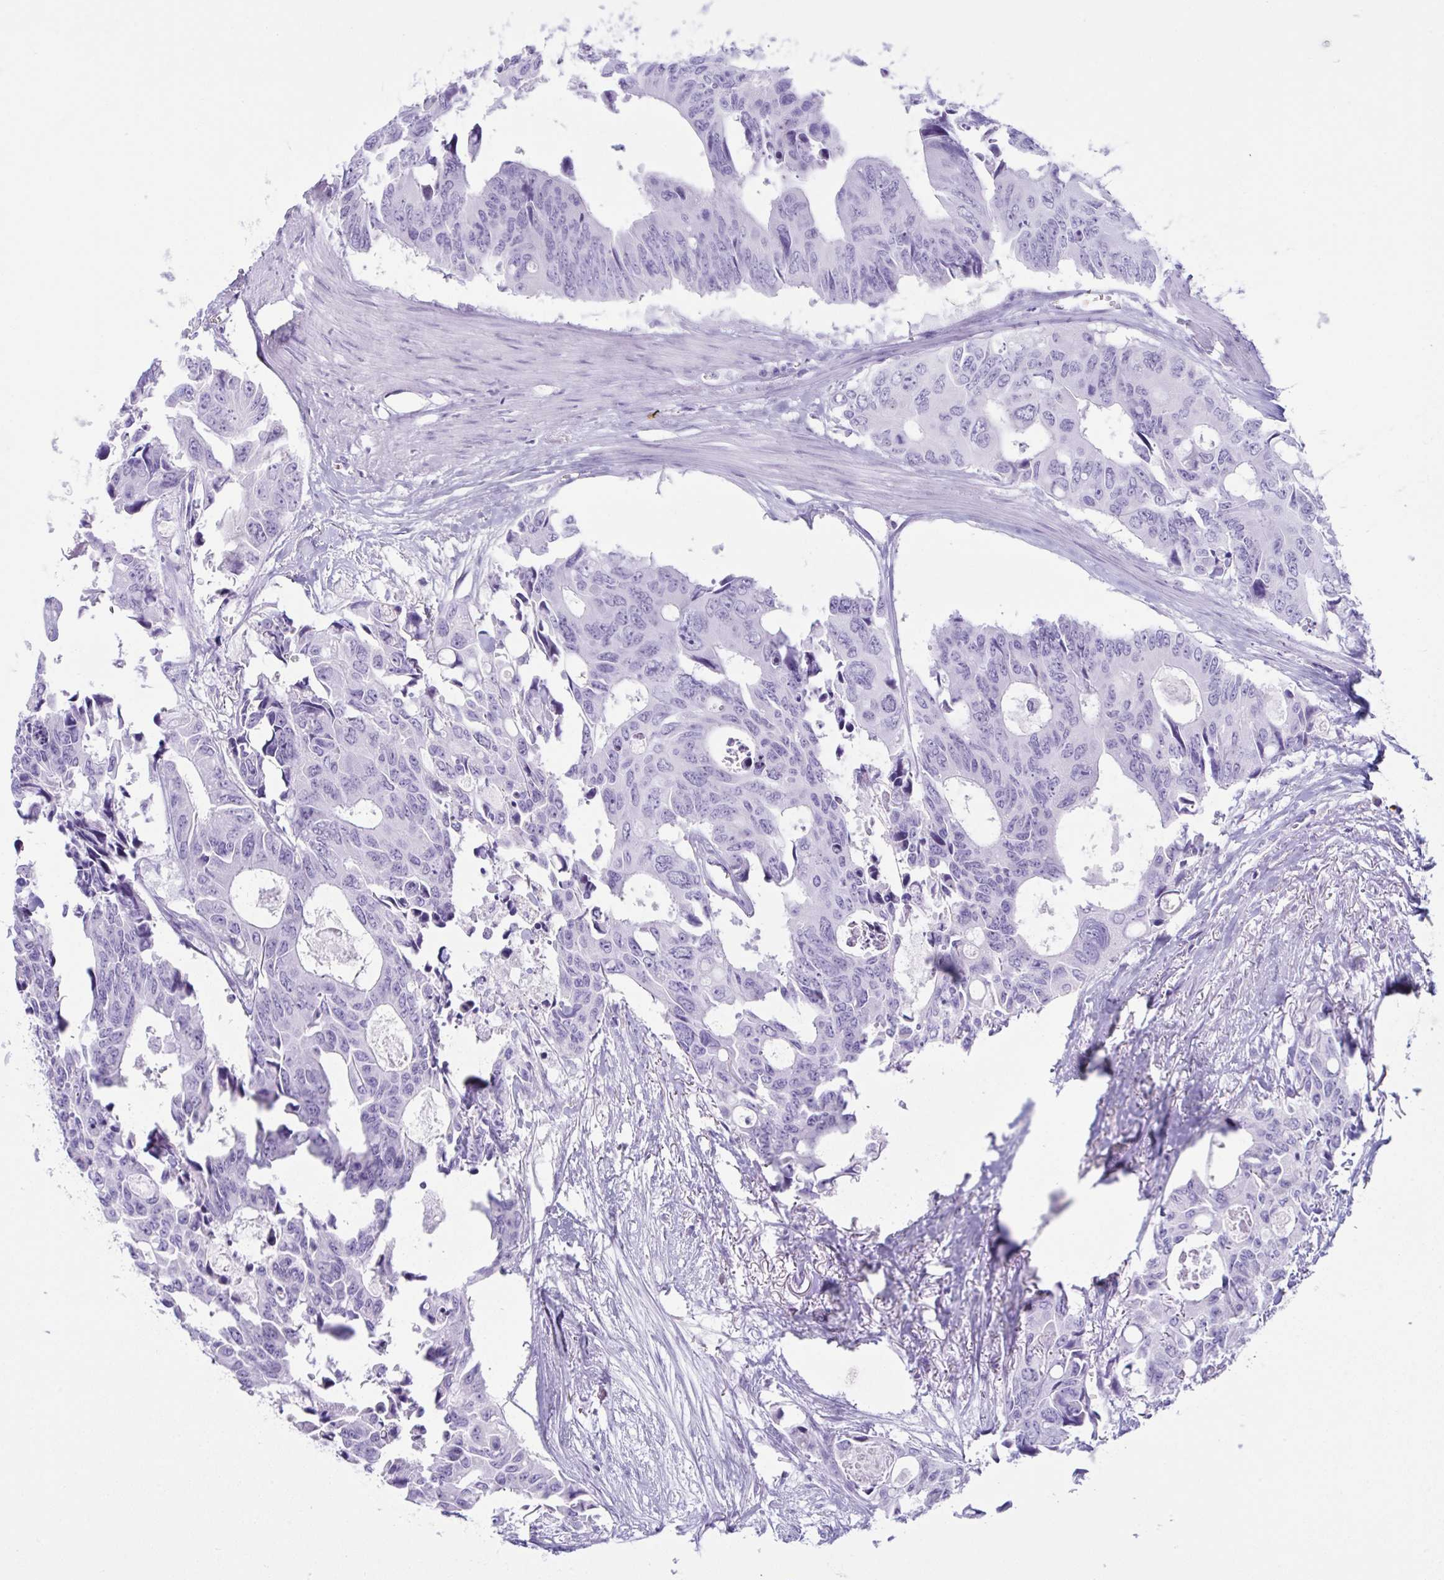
{"staining": {"intensity": "negative", "quantity": "none", "location": "none"}, "tissue": "colorectal cancer", "cell_type": "Tumor cells", "image_type": "cancer", "snomed": [{"axis": "morphology", "description": "Adenocarcinoma, NOS"}, {"axis": "topography", "description": "Rectum"}], "caption": "A photomicrograph of human colorectal adenocarcinoma is negative for staining in tumor cells.", "gene": "JCHAIN", "patient": {"sex": "male", "age": 76}}